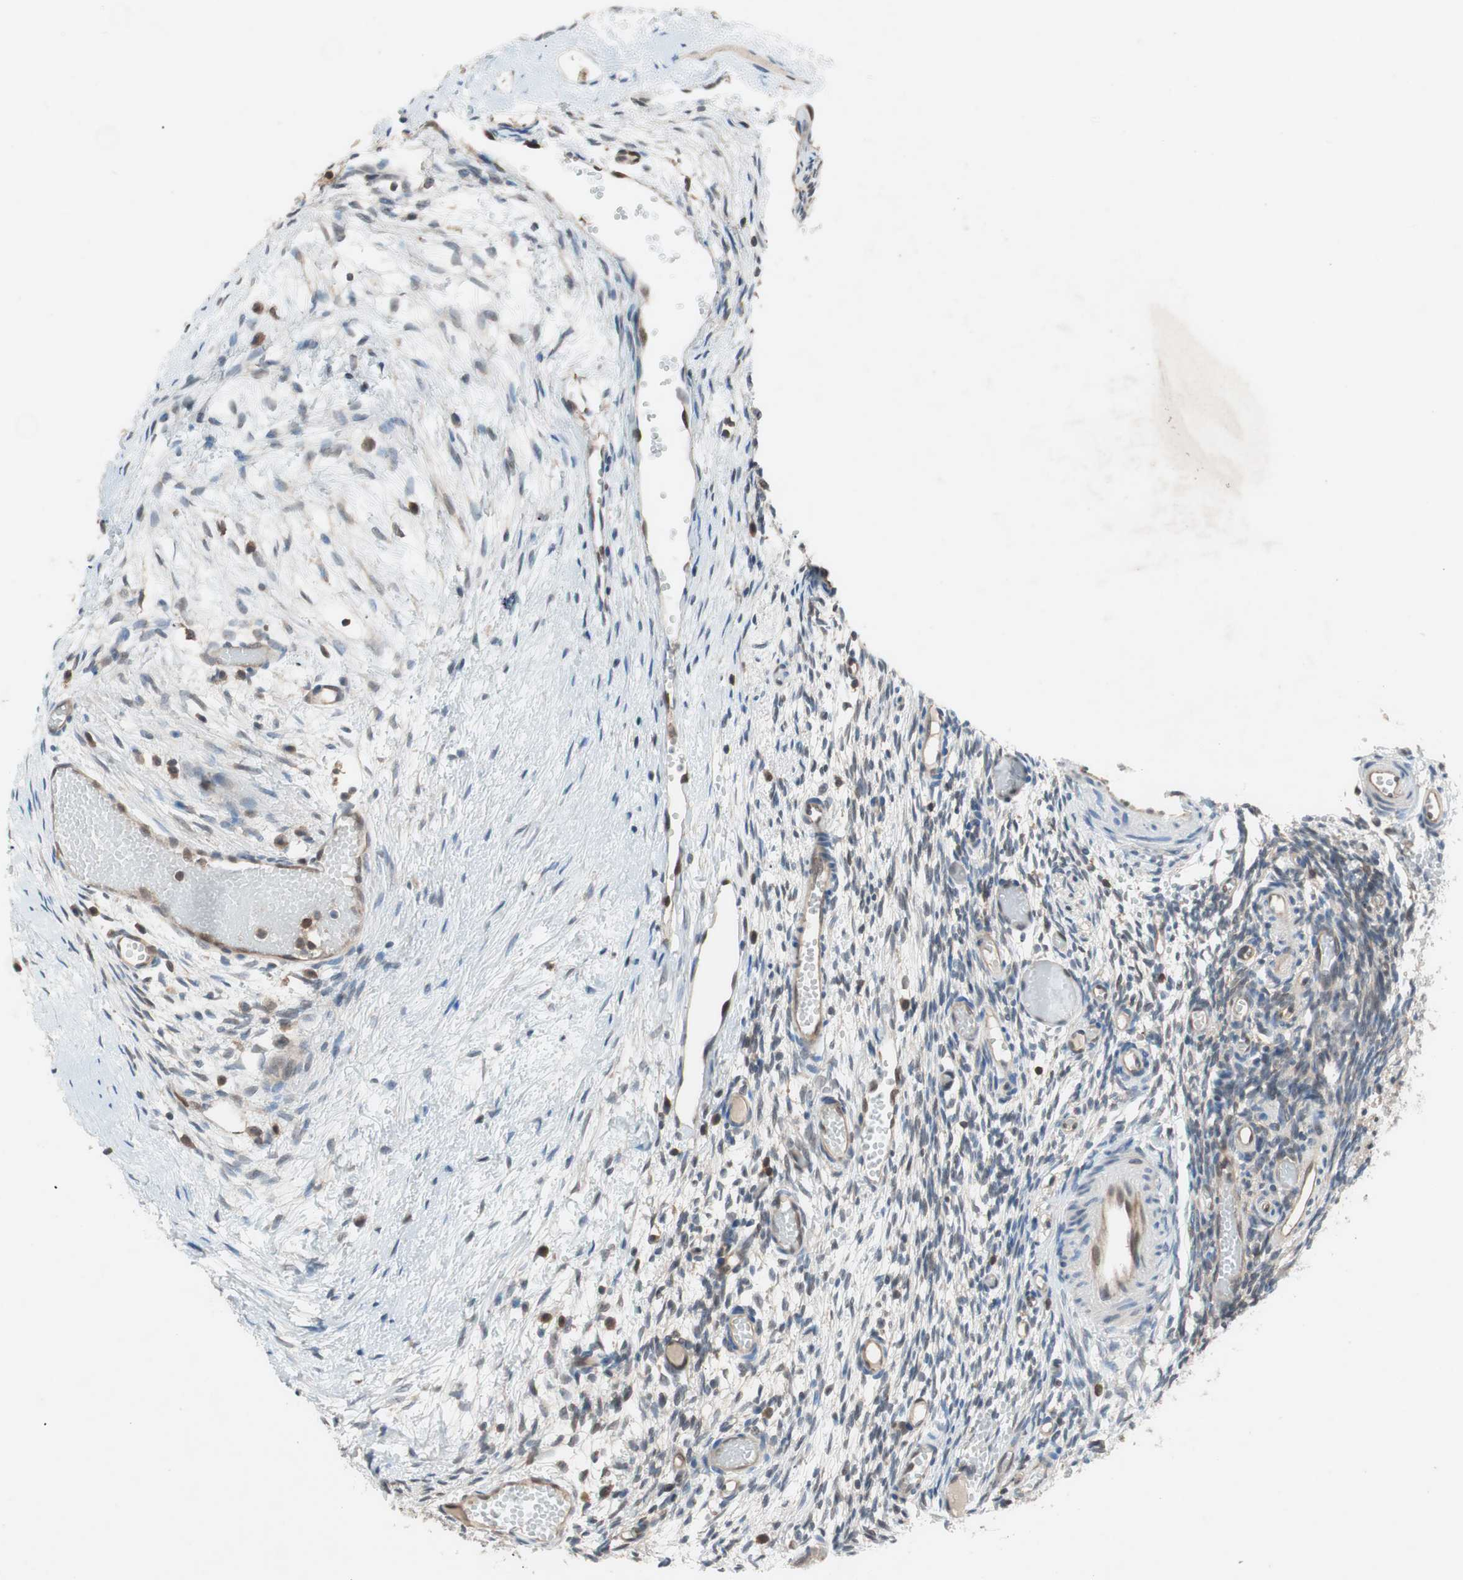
{"staining": {"intensity": "weak", "quantity": "<25%", "location": "cytoplasmic/membranous"}, "tissue": "ovary", "cell_type": "Ovarian stroma cells", "image_type": "normal", "snomed": [{"axis": "morphology", "description": "Normal tissue, NOS"}, {"axis": "topography", "description": "Ovary"}], "caption": "High power microscopy image of an immunohistochemistry histopathology image of benign ovary, revealing no significant expression in ovarian stroma cells. (DAB immunohistochemistry, high magnification).", "gene": "GALT", "patient": {"sex": "female", "age": 35}}